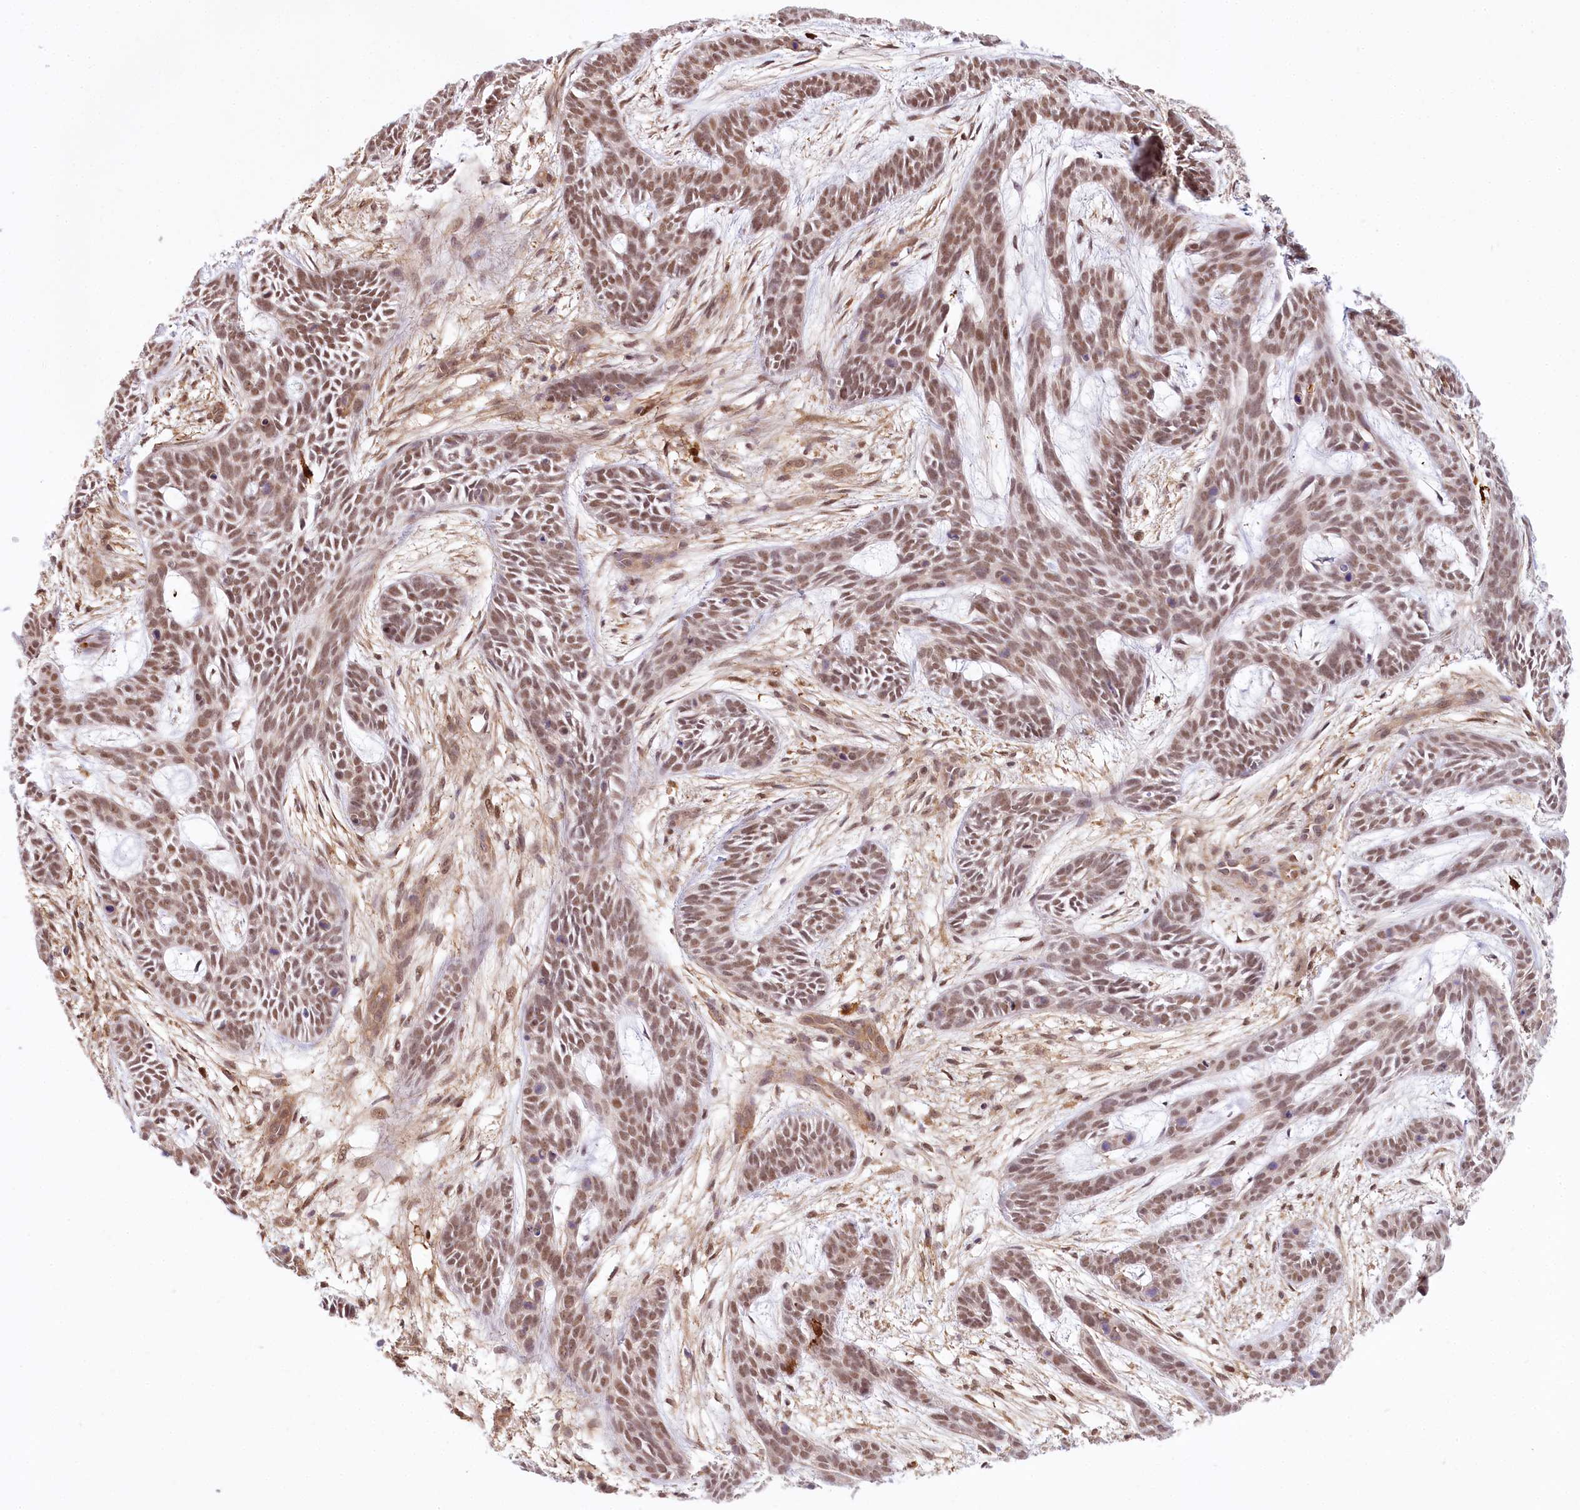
{"staining": {"intensity": "moderate", "quantity": ">75%", "location": "nuclear"}, "tissue": "skin cancer", "cell_type": "Tumor cells", "image_type": "cancer", "snomed": [{"axis": "morphology", "description": "Basal cell carcinoma"}, {"axis": "topography", "description": "Skin"}], "caption": "Protein staining of skin cancer (basal cell carcinoma) tissue exhibits moderate nuclear staining in about >75% of tumor cells. (brown staining indicates protein expression, while blue staining denotes nuclei).", "gene": "TUBGCP2", "patient": {"sex": "male", "age": 89}}